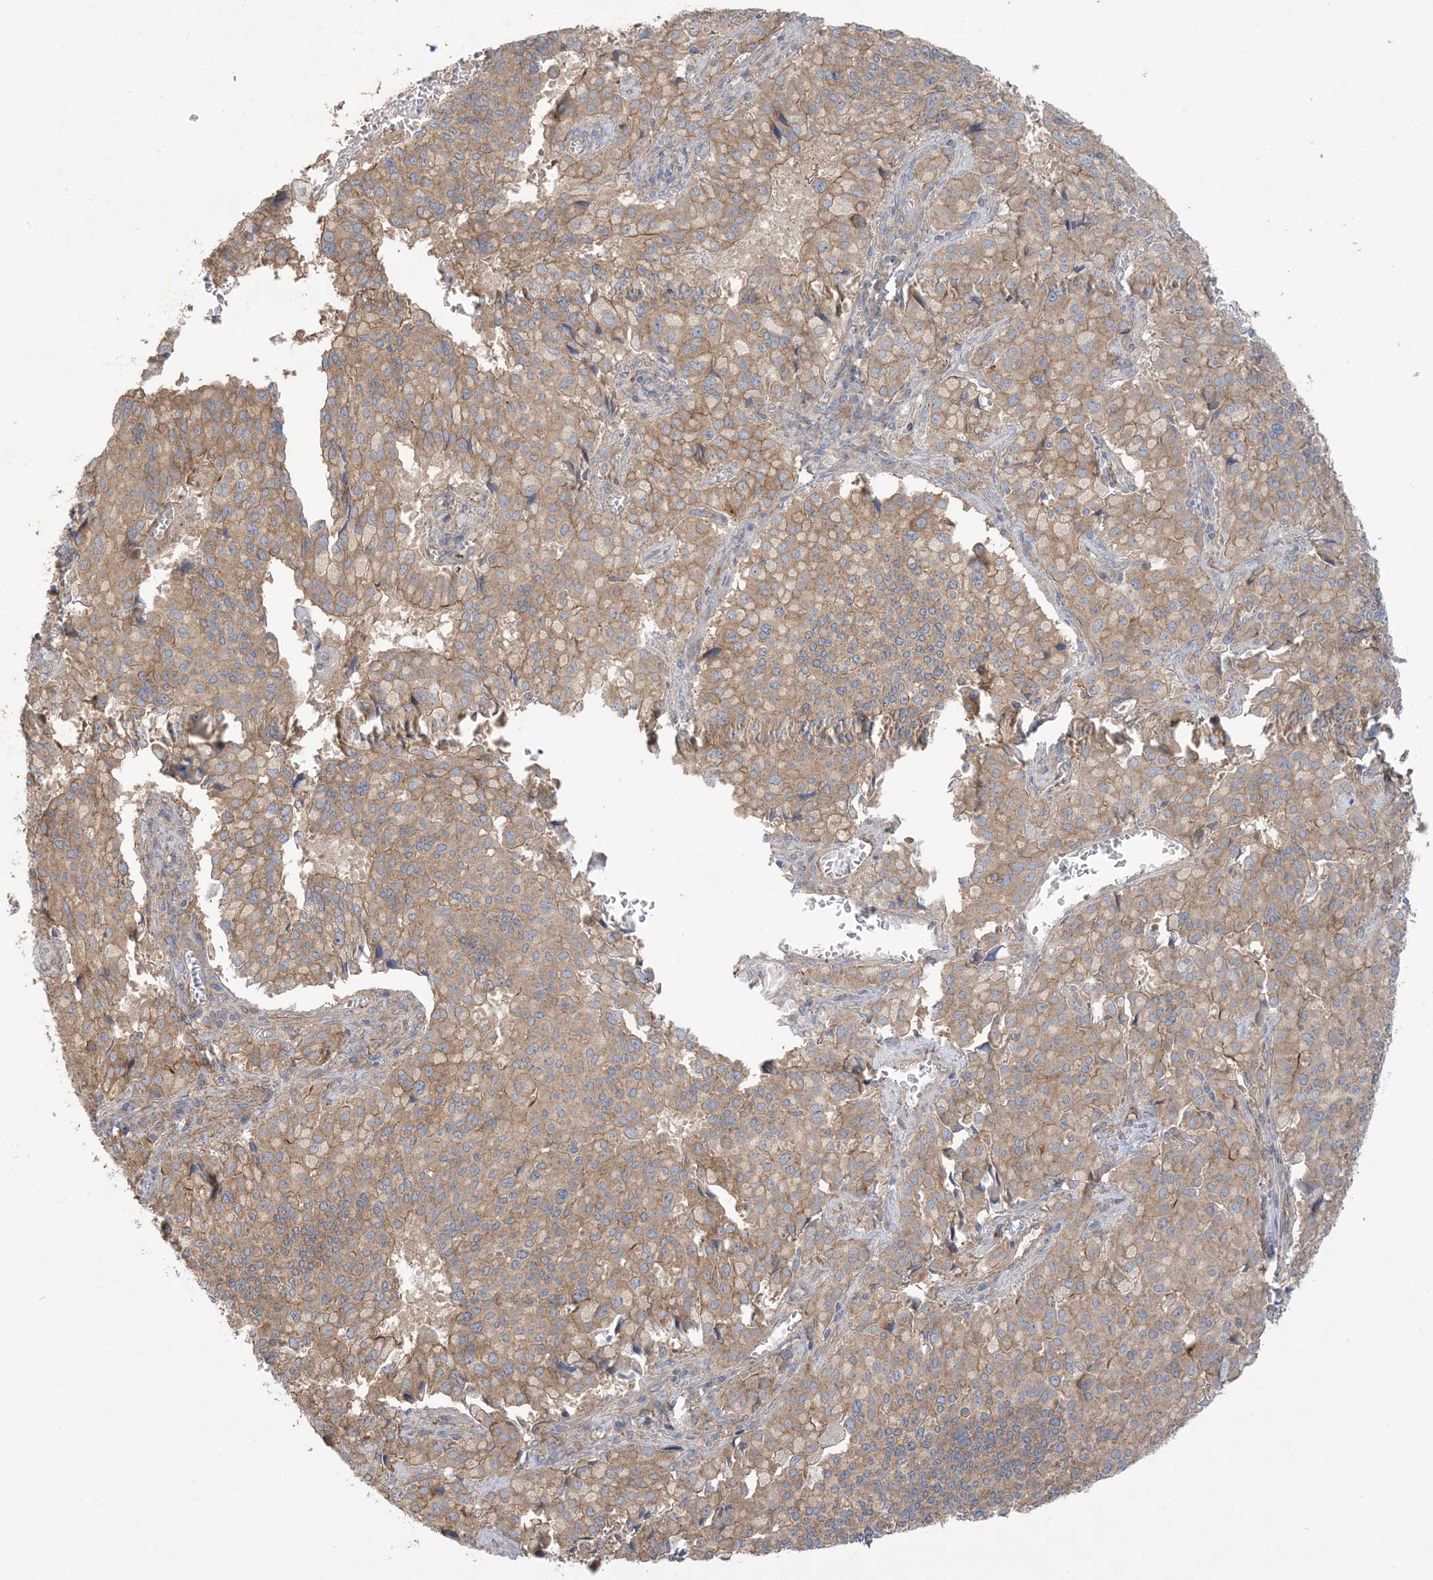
{"staining": {"intensity": "moderate", "quantity": ">75%", "location": "cytoplasmic/membranous"}, "tissue": "pancreatic cancer", "cell_type": "Tumor cells", "image_type": "cancer", "snomed": [{"axis": "morphology", "description": "Adenocarcinoma, NOS"}, {"axis": "topography", "description": "Pancreas"}], "caption": "Moderate cytoplasmic/membranous protein expression is present in about >75% of tumor cells in pancreatic cancer (adenocarcinoma). The protein is stained brown, and the nuclei are stained in blue (DAB IHC with brightfield microscopy, high magnification).", "gene": "CCNY", "patient": {"sex": "male", "age": 65}}